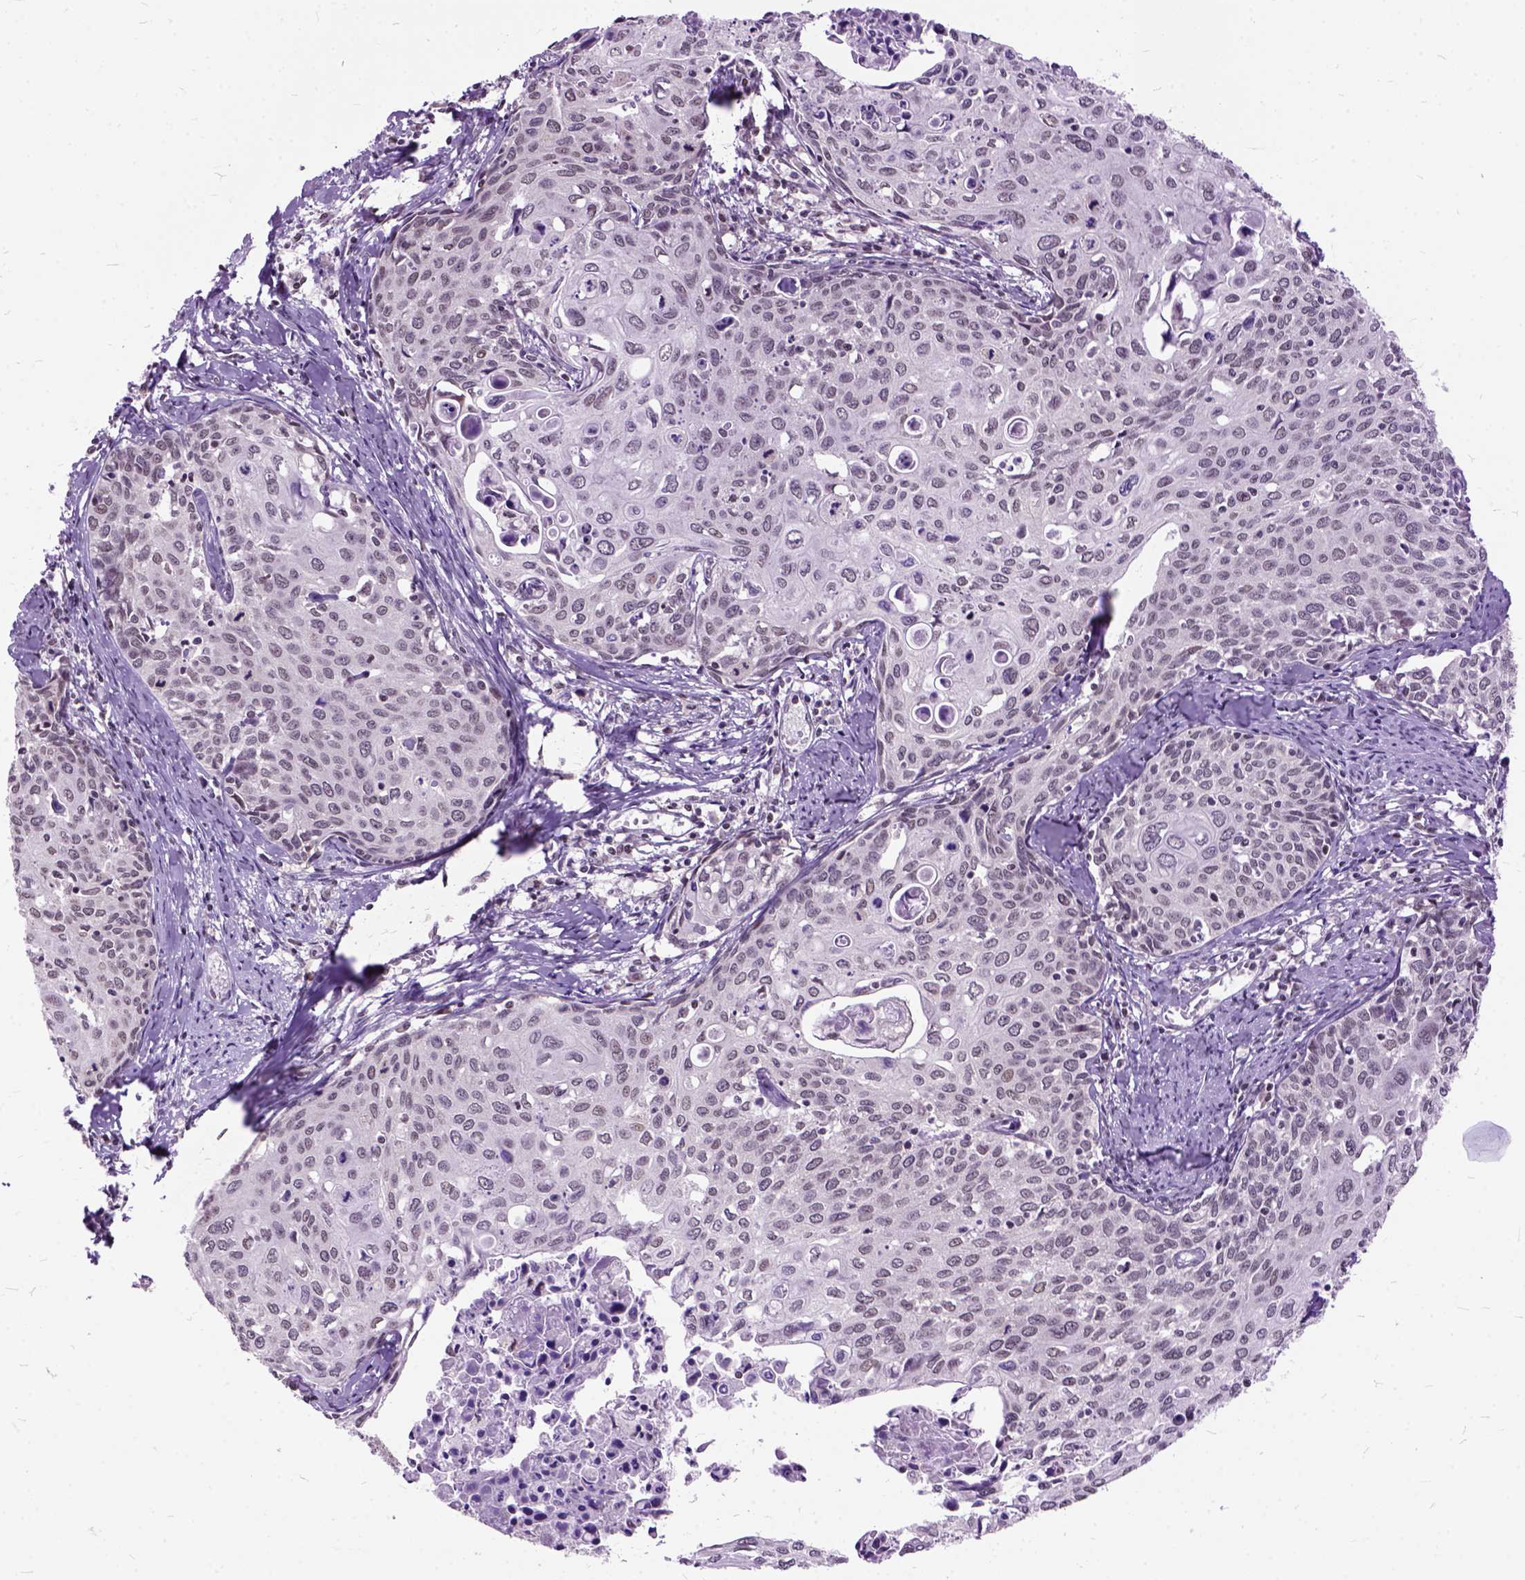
{"staining": {"intensity": "weak", "quantity": "25%-75%", "location": "nuclear"}, "tissue": "cervical cancer", "cell_type": "Tumor cells", "image_type": "cancer", "snomed": [{"axis": "morphology", "description": "Squamous cell carcinoma, NOS"}, {"axis": "topography", "description": "Cervix"}], "caption": "This is an image of IHC staining of cervical squamous cell carcinoma, which shows weak positivity in the nuclear of tumor cells.", "gene": "ORC5", "patient": {"sex": "female", "age": 62}}